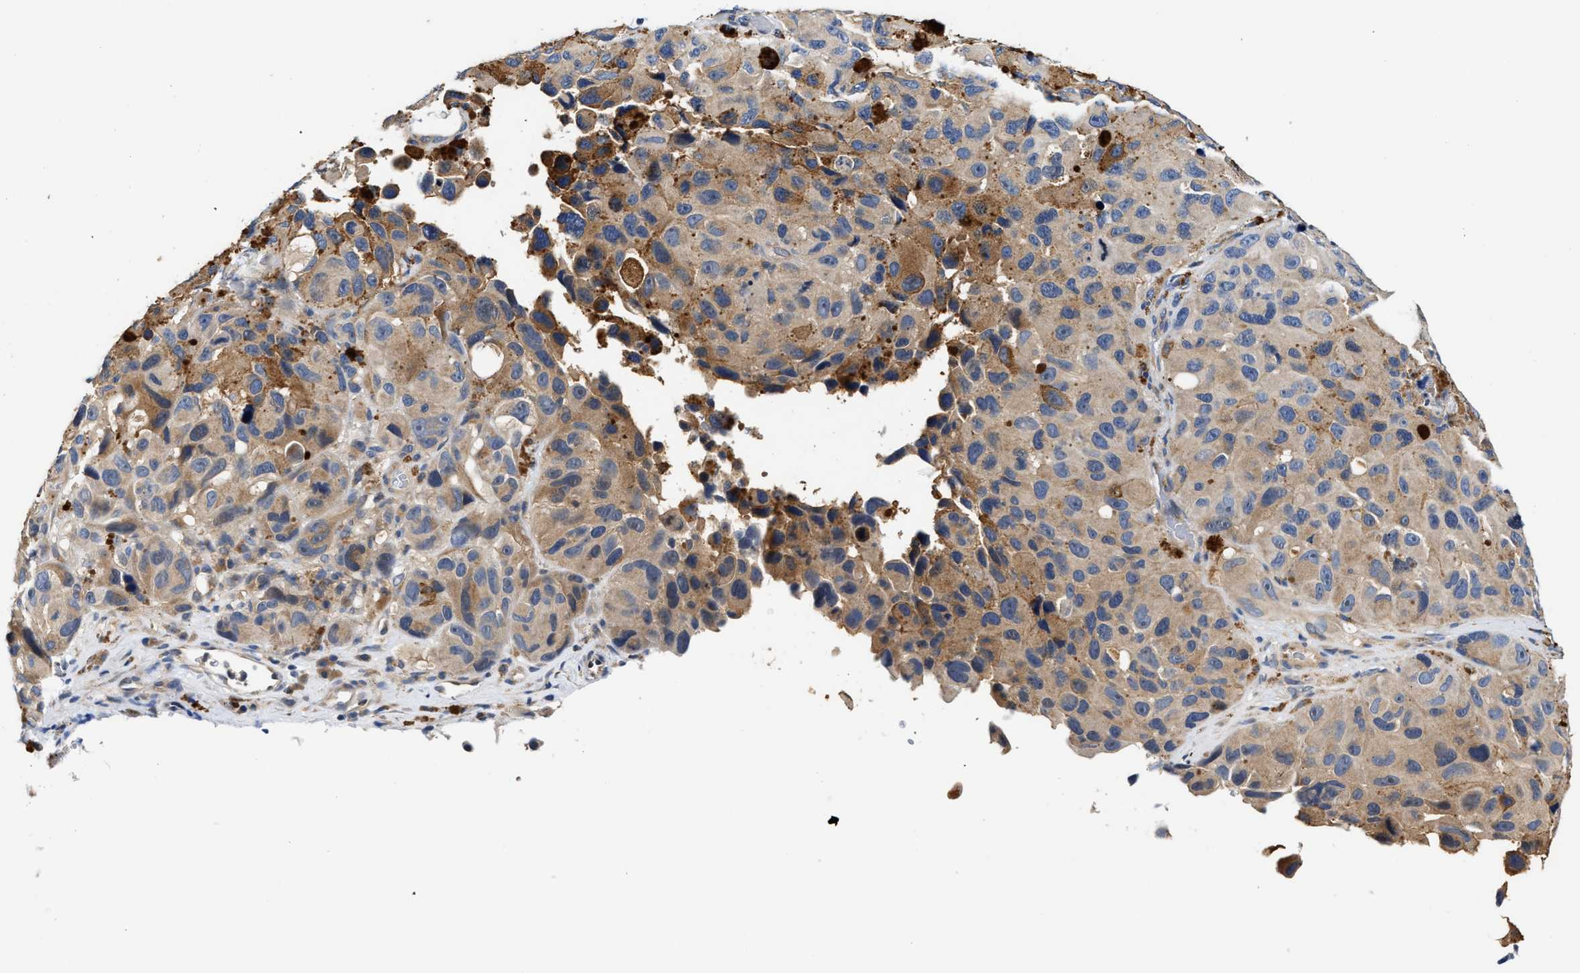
{"staining": {"intensity": "moderate", "quantity": "<25%", "location": "cytoplasmic/membranous"}, "tissue": "melanoma", "cell_type": "Tumor cells", "image_type": "cancer", "snomed": [{"axis": "morphology", "description": "Malignant melanoma, NOS"}, {"axis": "topography", "description": "Skin"}], "caption": "Moderate cytoplasmic/membranous protein positivity is appreciated in approximately <25% of tumor cells in malignant melanoma.", "gene": "FAM185A", "patient": {"sex": "female", "age": 73}}